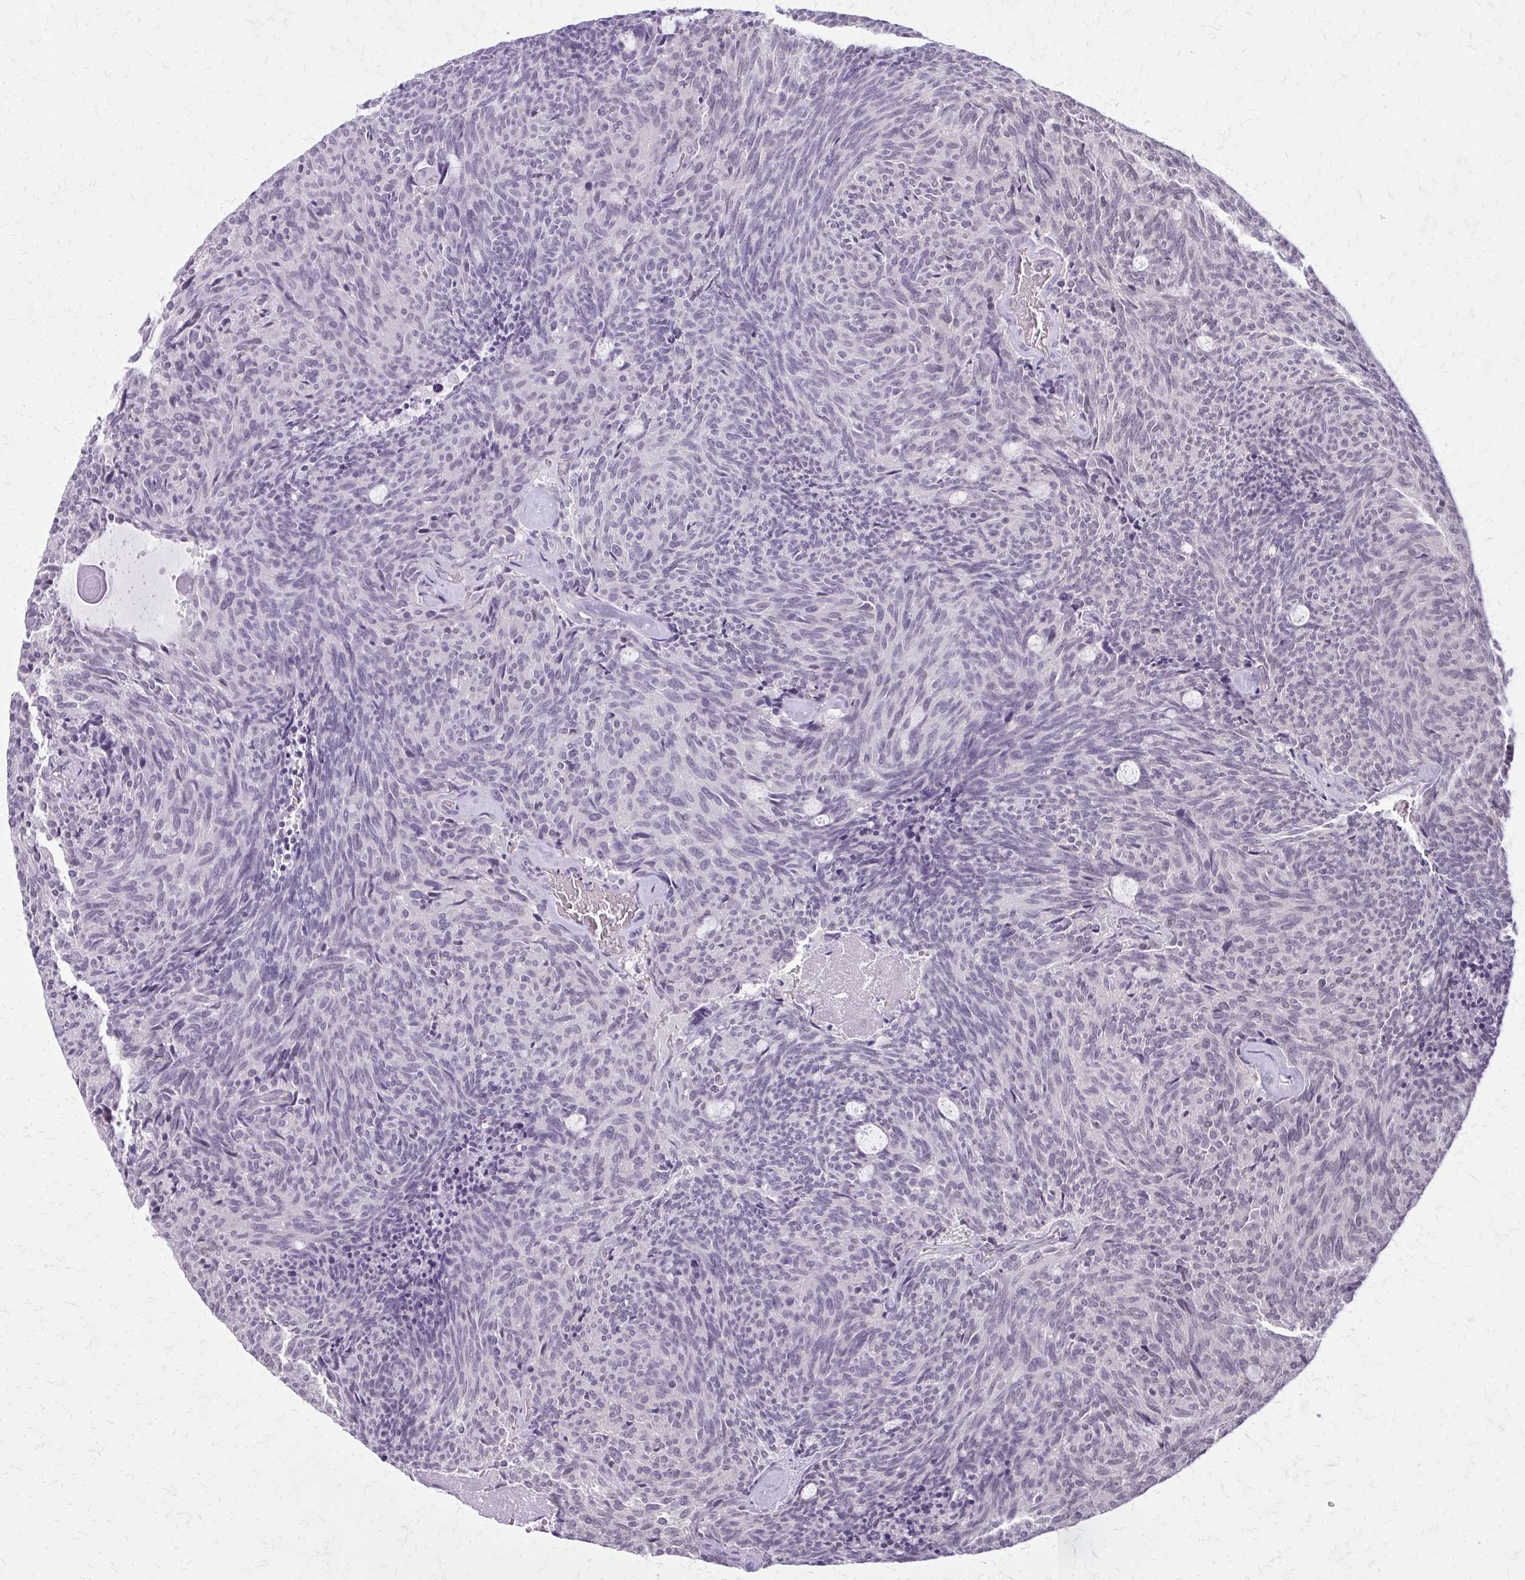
{"staining": {"intensity": "negative", "quantity": "none", "location": "none"}, "tissue": "carcinoid", "cell_type": "Tumor cells", "image_type": "cancer", "snomed": [{"axis": "morphology", "description": "Carcinoid, malignant, NOS"}, {"axis": "topography", "description": "Pancreas"}], "caption": "IHC histopathology image of neoplastic tissue: malignant carcinoid stained with DAB (3,3'-diaminobenzidine) displays no significant protein staining in tumor cells.", "gene": "PLCB1", "patient": {"sex": "female", "age": 54}}